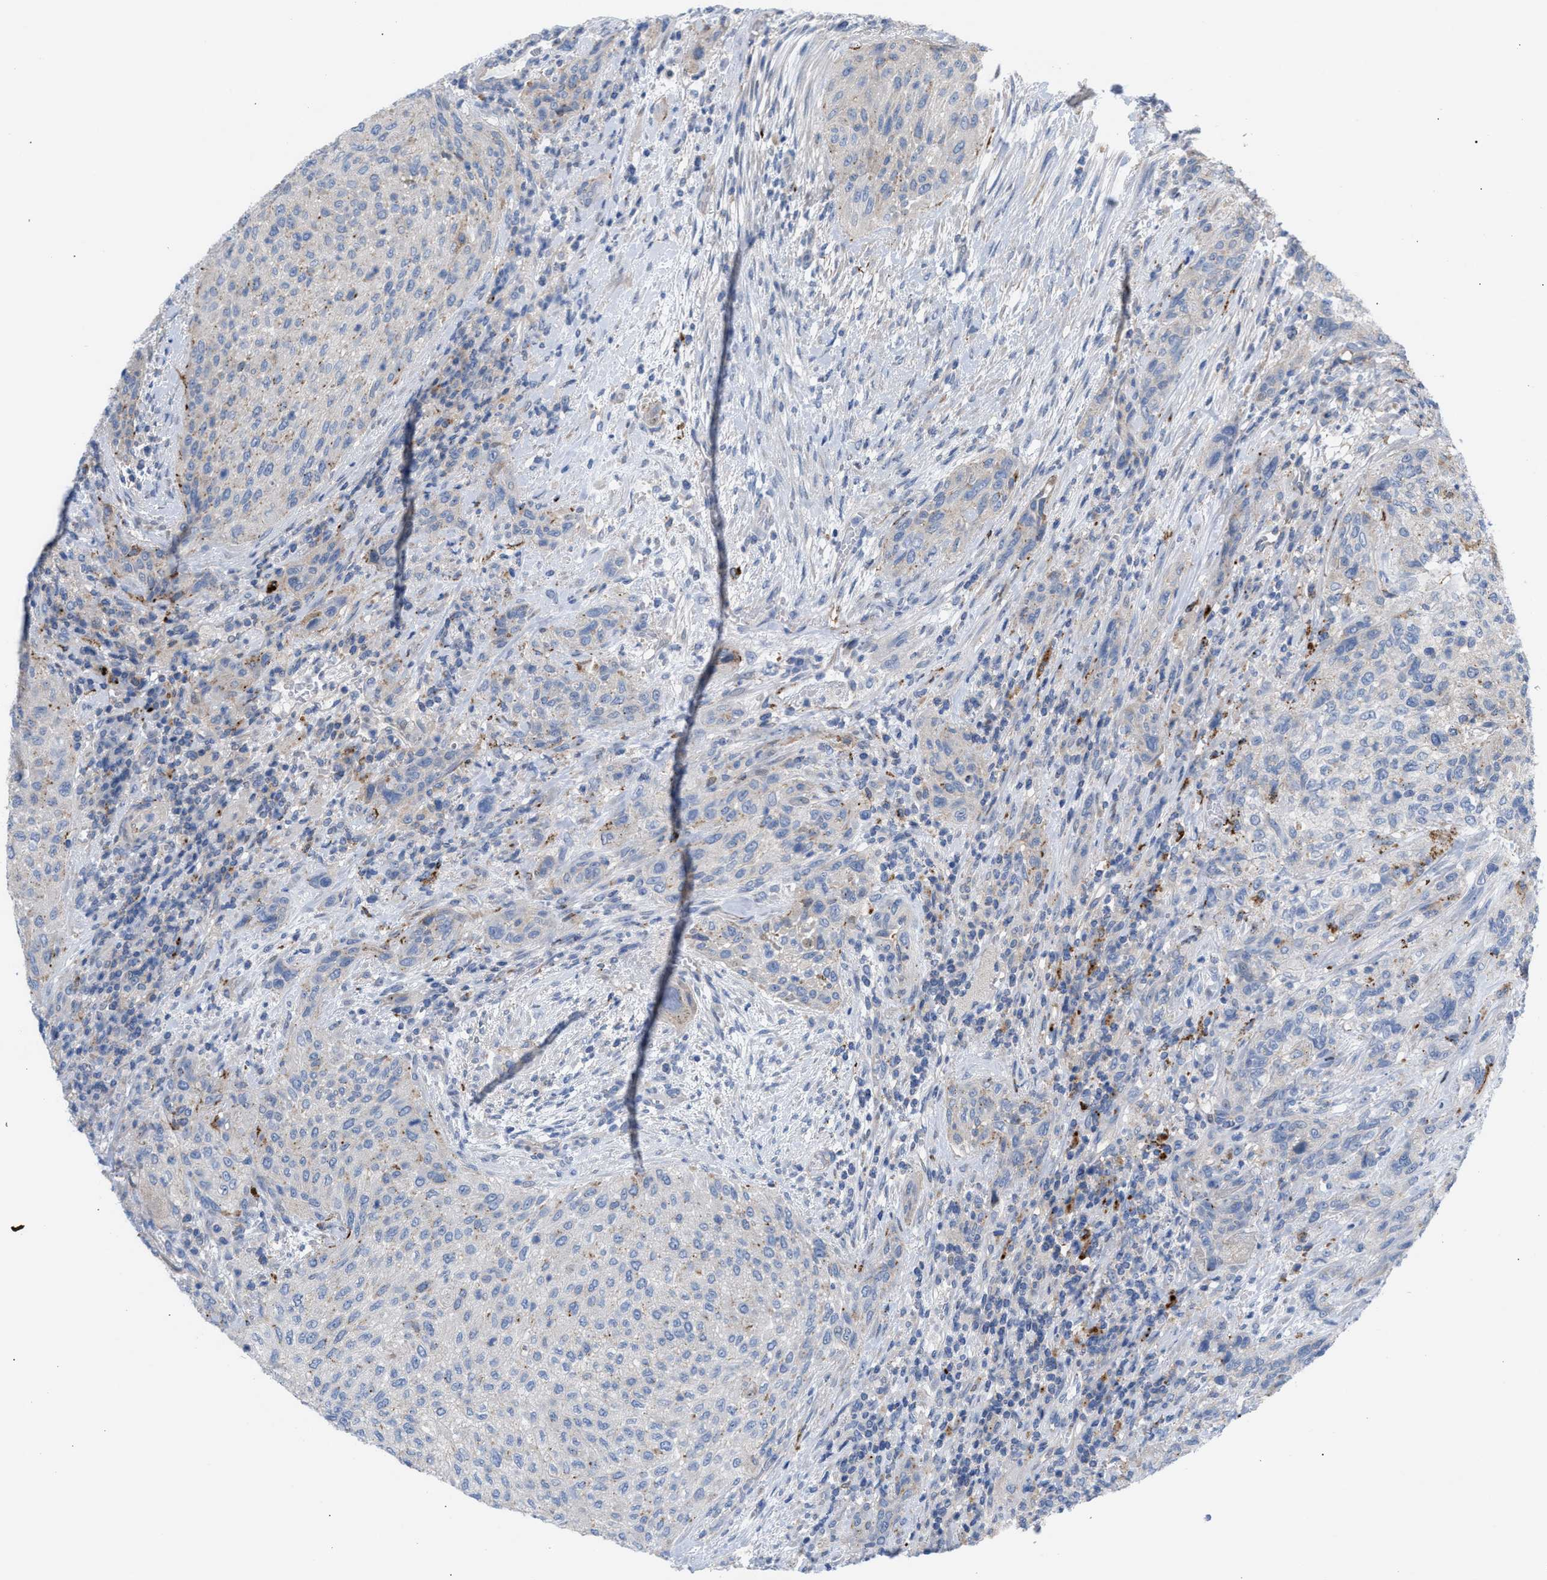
{"staining": {"intensity": "negative", "quantity": "none", "location": "none"}, "tissue": "urothelial cancer", "cell_type": "Tumor cells", "image_type": "cancer", "snomed": [{"axis": "morphology", "description": "Urothelial carcinoma, Low grade"}, {"axis": "morphology", "description": "Urothelial carcinoma, High grade"}, {"axis": "topography", "description": "Urinary bladder"}], "caption": "Tumor cells are negative for brown protein staining in urothelial cancer.", "gene": "MBTD1", "patient": {"sex": "male", "age": 35}}